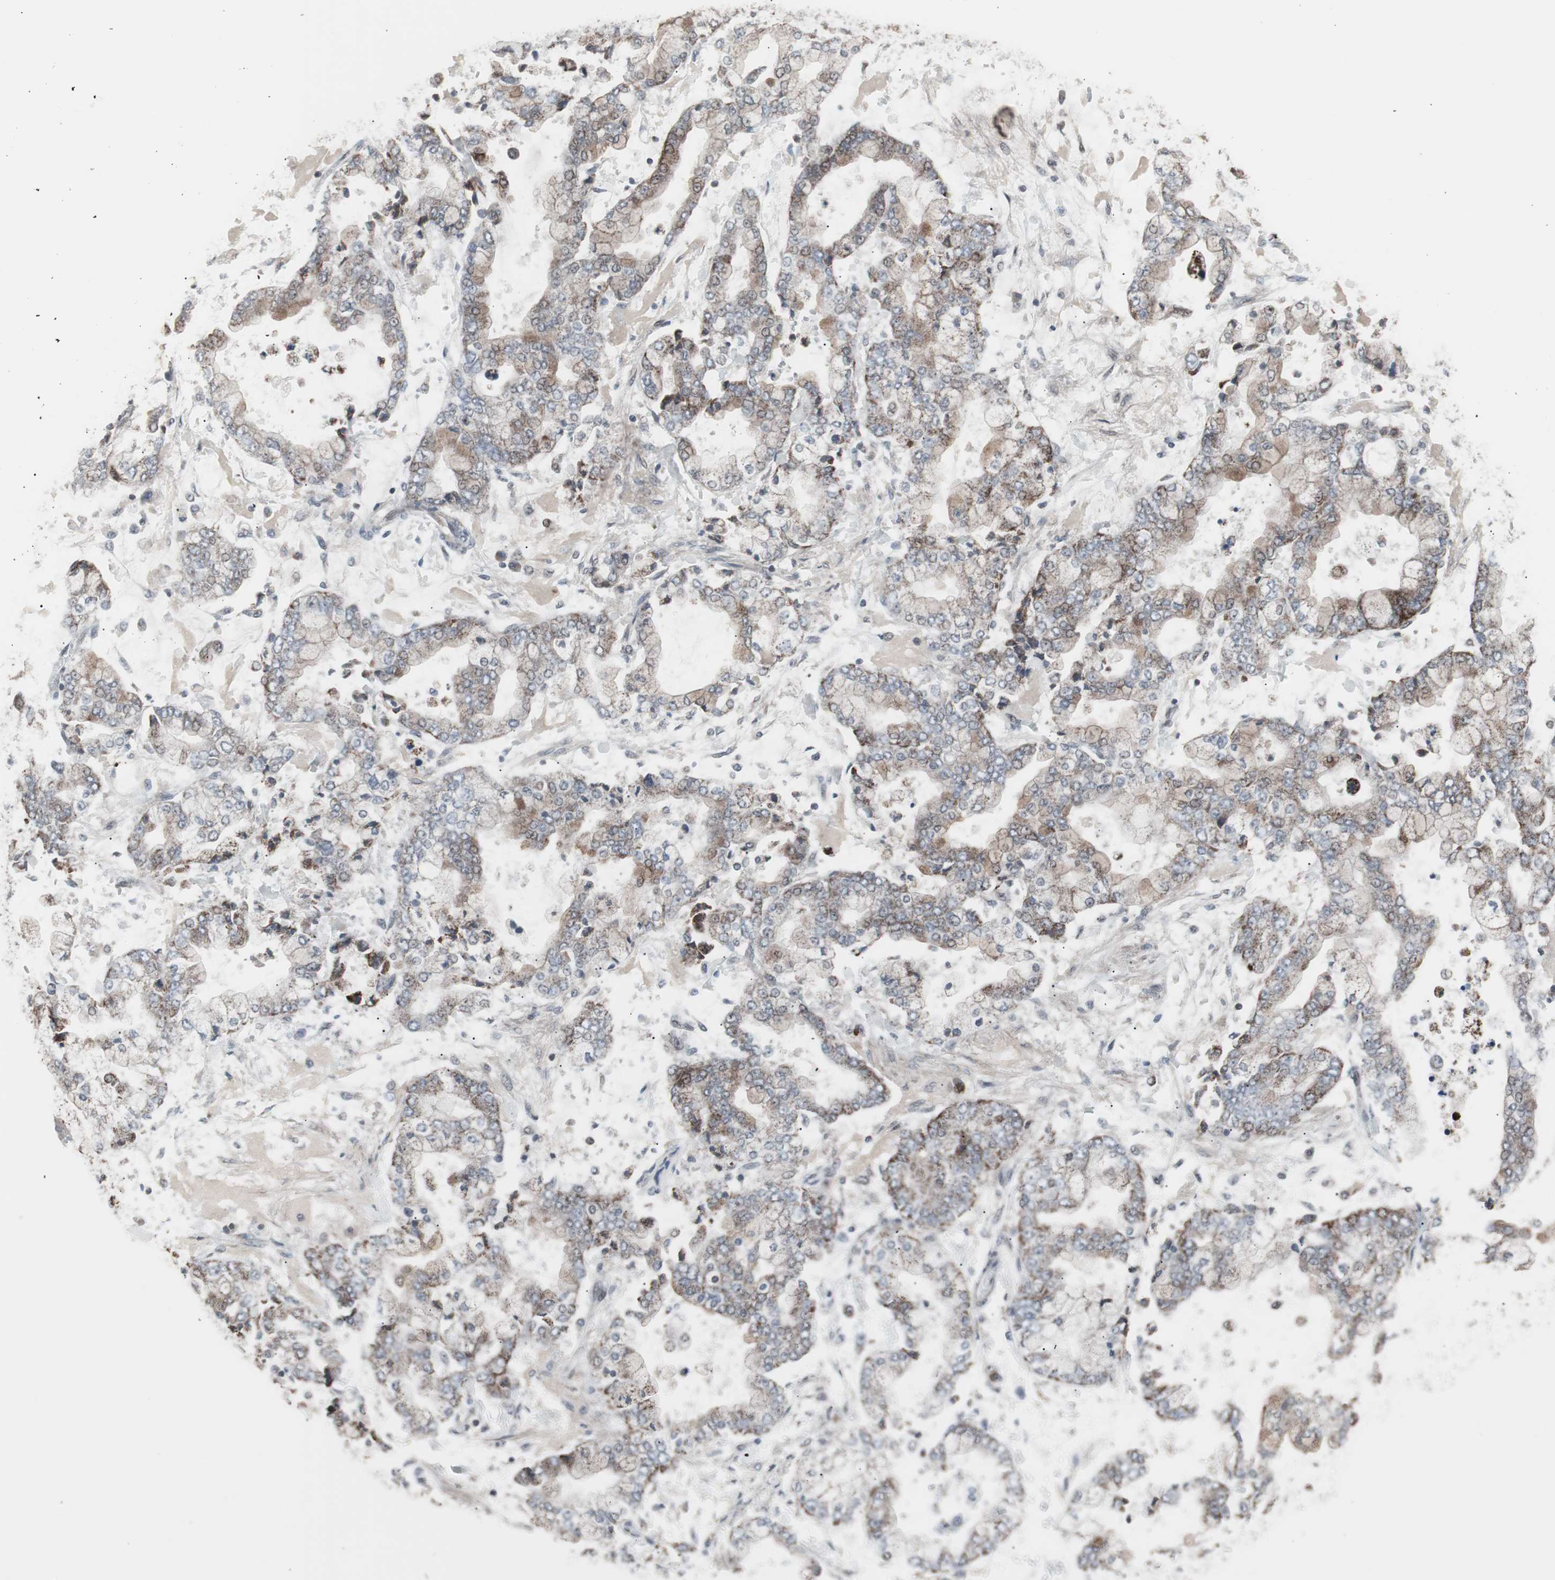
{"staining": {"intensity": "weak", "quantity": "25%-75%", "location": "cytoplasmic/membranous"}, "tissue": "stomach cancer", "cell_type": "Tumor cells", "image_type": "cancer", "snomed": [{"axis": "morphology", "description": "Adenocarcinoma, NOS"}, {"axis": "topography", "description": "Stomach"}], "caption": "A low amount of weak cytoplasmic/membranous staining is appreciated in approximately 25%-75% of tumor cells in adenocarcinoma (stomach) tissue.", "gene": "RXRA", "patient": {"sex": "male", "age": 76}}